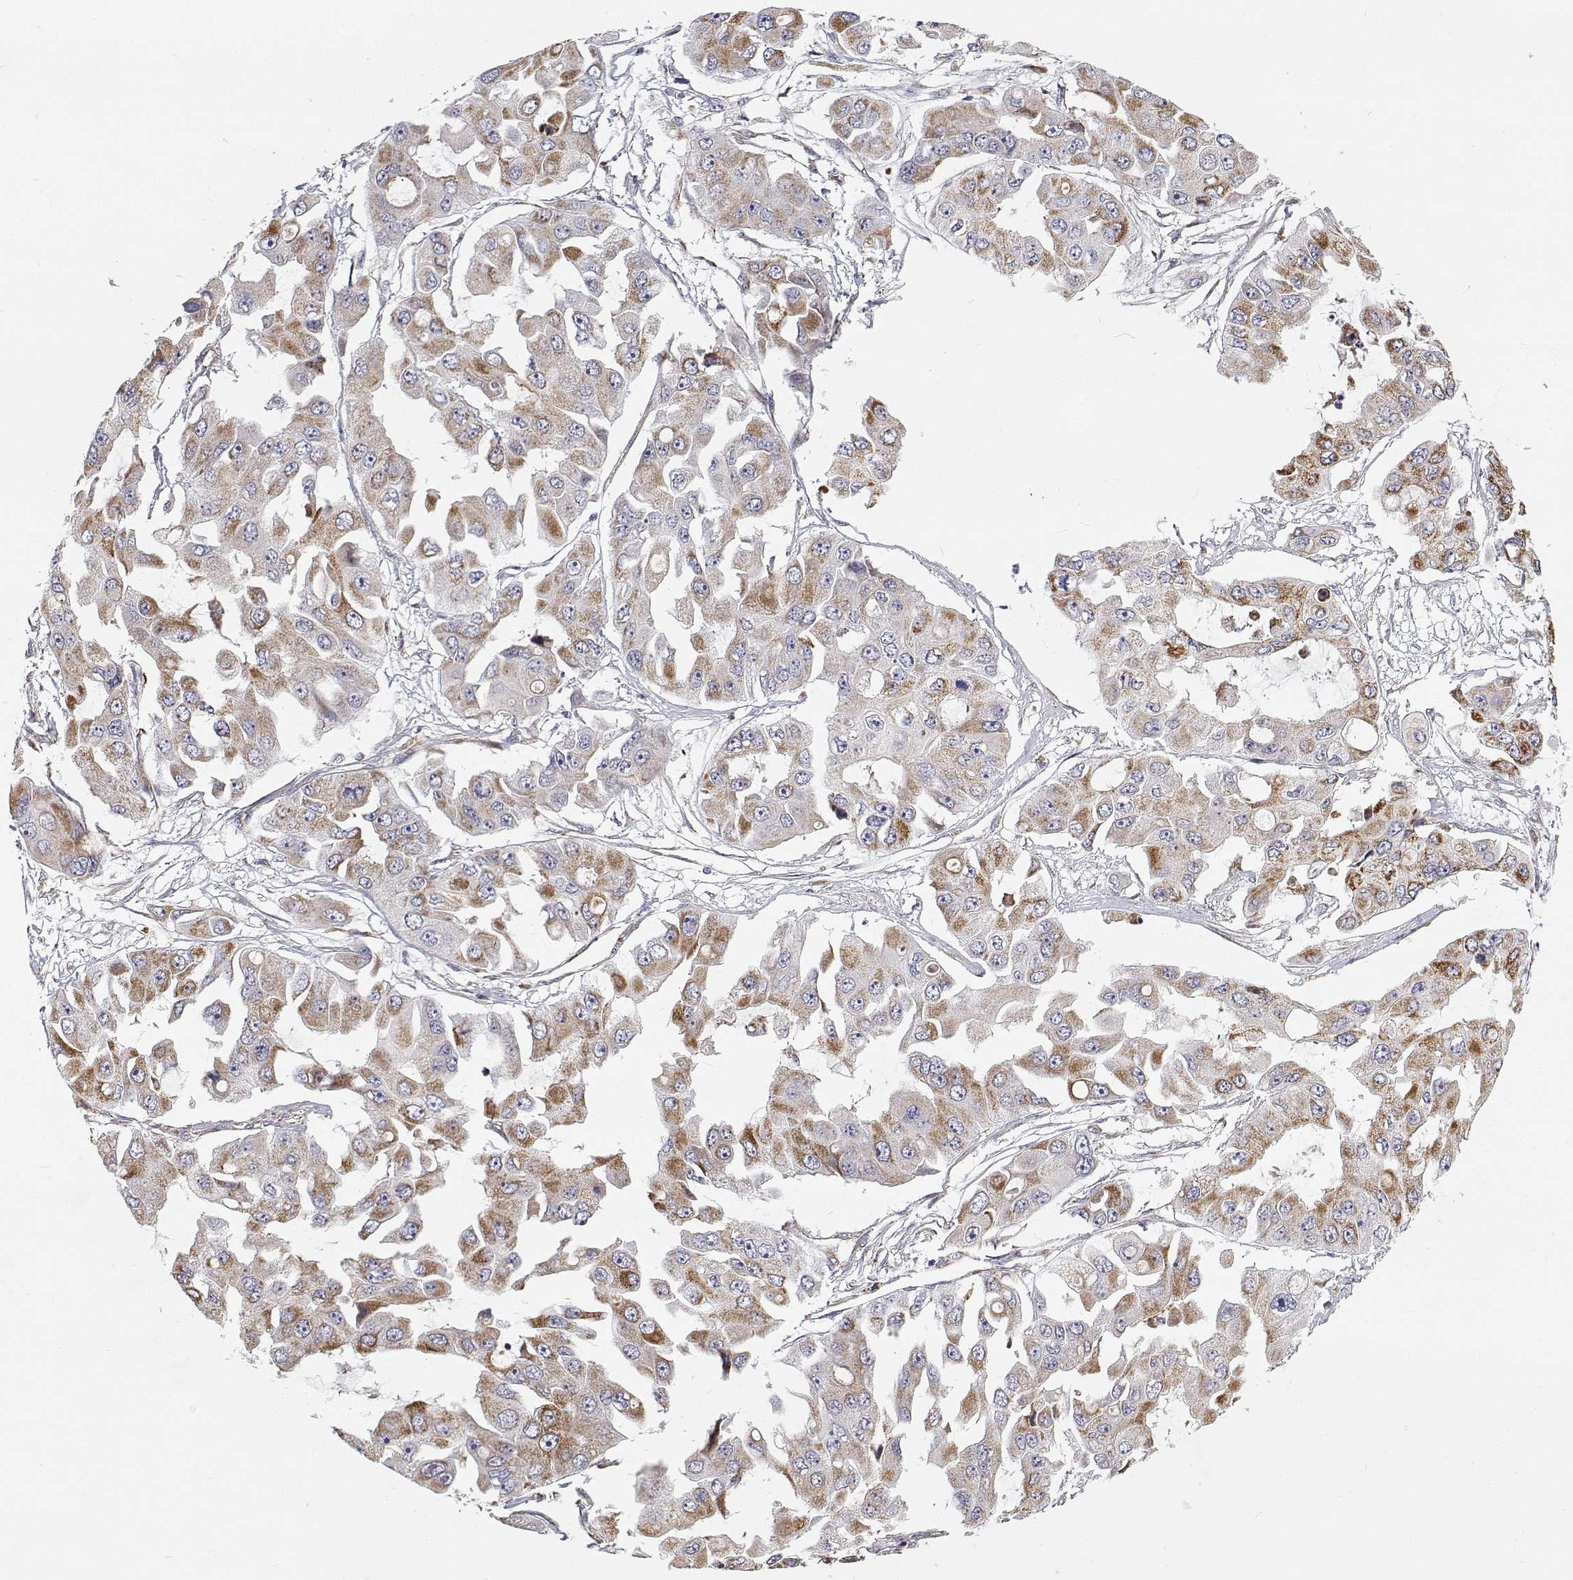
{"staining": {"intensity": "moderate", "quantity": "25%-75%", "location": "cytoplasmic/membranous"}, "tissue": "ovarian cancer", "cell_type": "Tumor cells", "image_type": "cancer", "snomed": [{"axis": "morphology", "description": "Cystadenocarcinoma, serous, NOS"}, {"axis": "topography", "description": "Ovary"}], "caption": "The photomicrograph reveals staining of ovarian serous cystadenocarcinoma, revealing moderate cytoplasmic/membranous protein staining (brown color) within tumor cells. (Brightfield microscopy of DAB IHC at high magnification).", "gene": "SPICE1", "patient": {"sex": "female", "age": 56}}